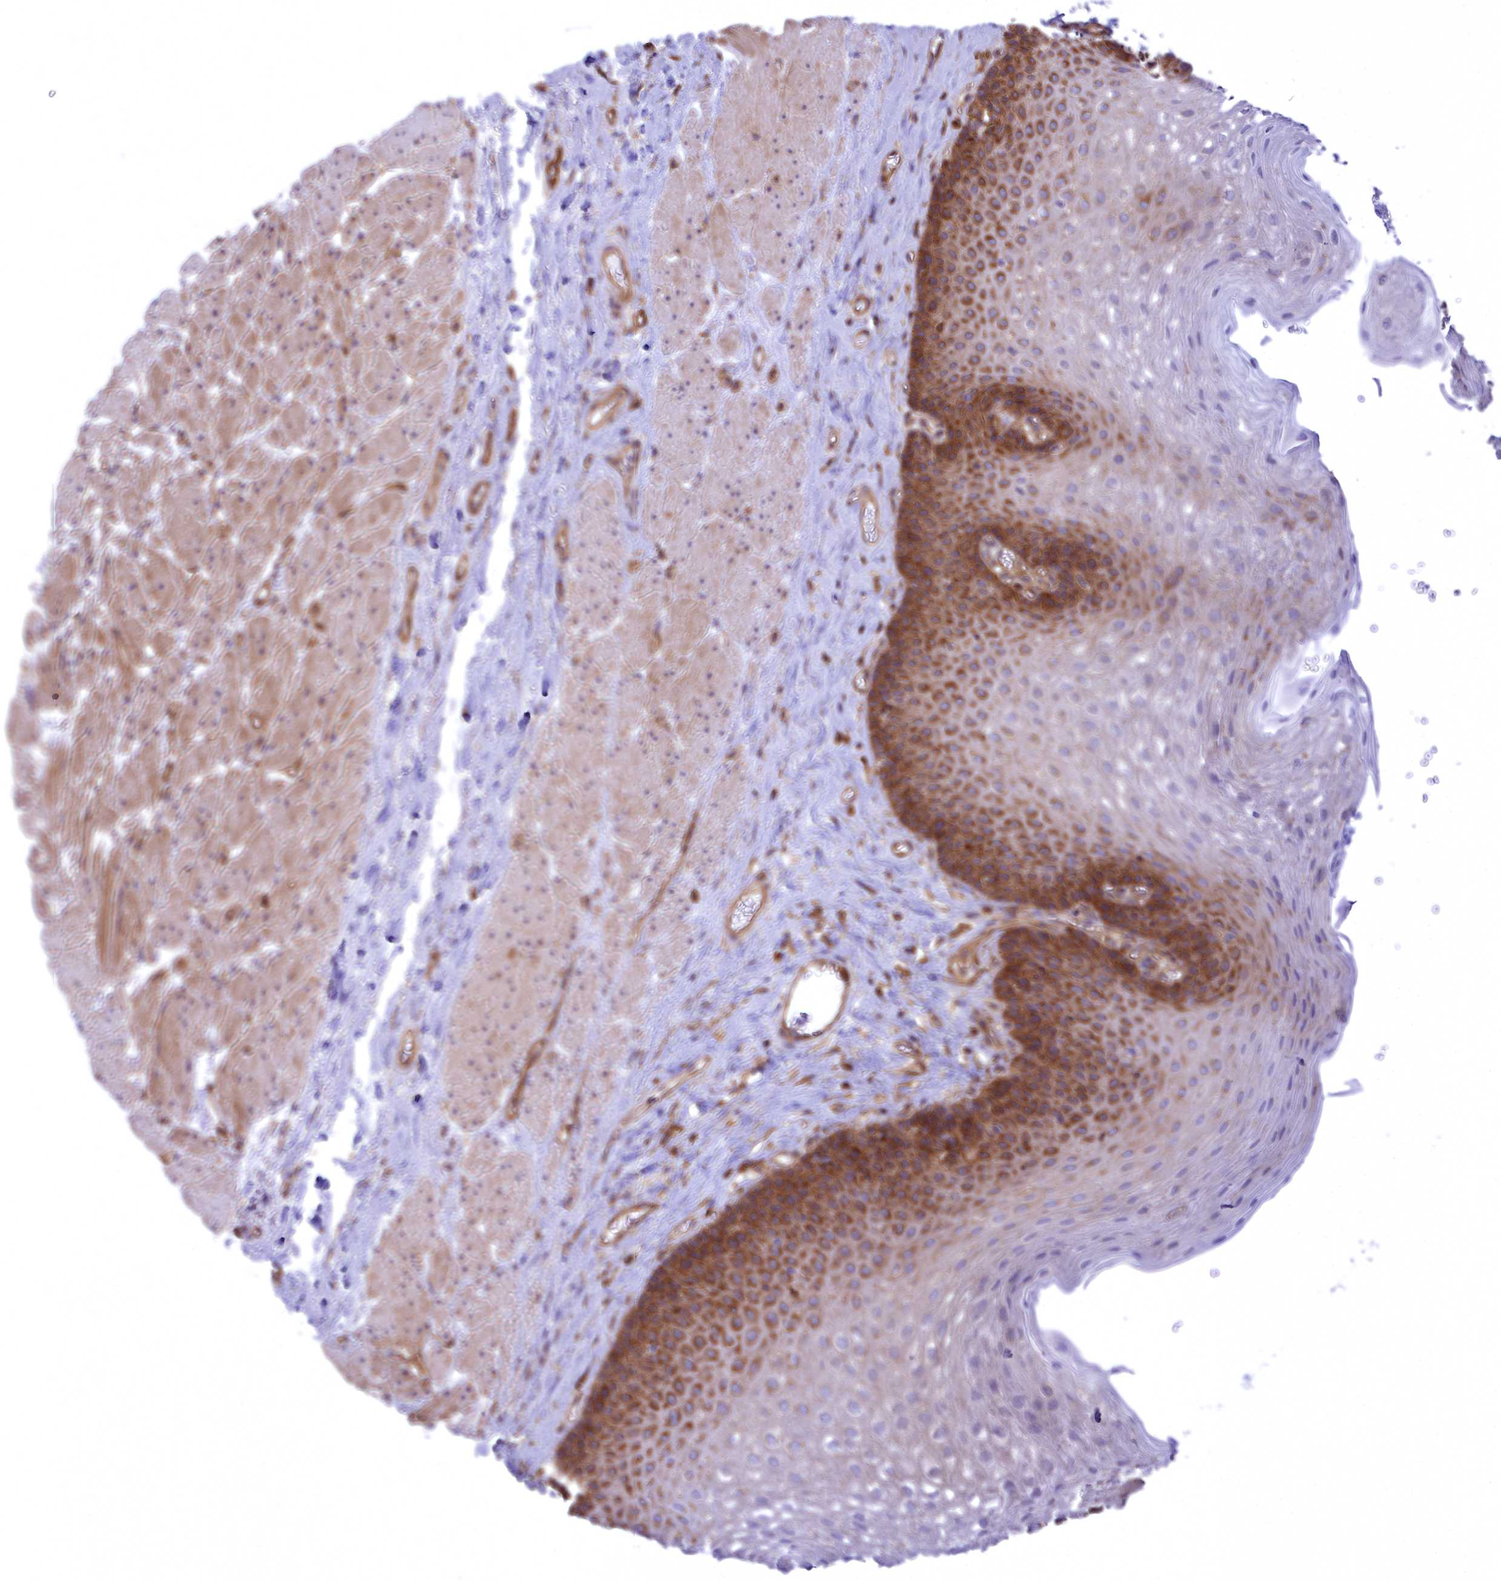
{"staining": {"intensity": "strong", "quantity": "25%-75%", "location": "cytoplasmic/membranous"}, "tissue": "esophagus", "cell_type": "Squamous epithelial cells", "image_type": "normal", "snomed": [{"axis": "morphology", "description": "Normal tissue, NOS"}, {"axis": "topography", "description": "Esophagus"}], "caption": "Immunohistochemical staining of unremarkable human esophagus reveals strong cytoplasmic/membranous protein expression in approximately 25%-75% of squamous epithelial cells.", "gene": "SEPTIN9", "patient": {"sex": "female", "age": 66}}